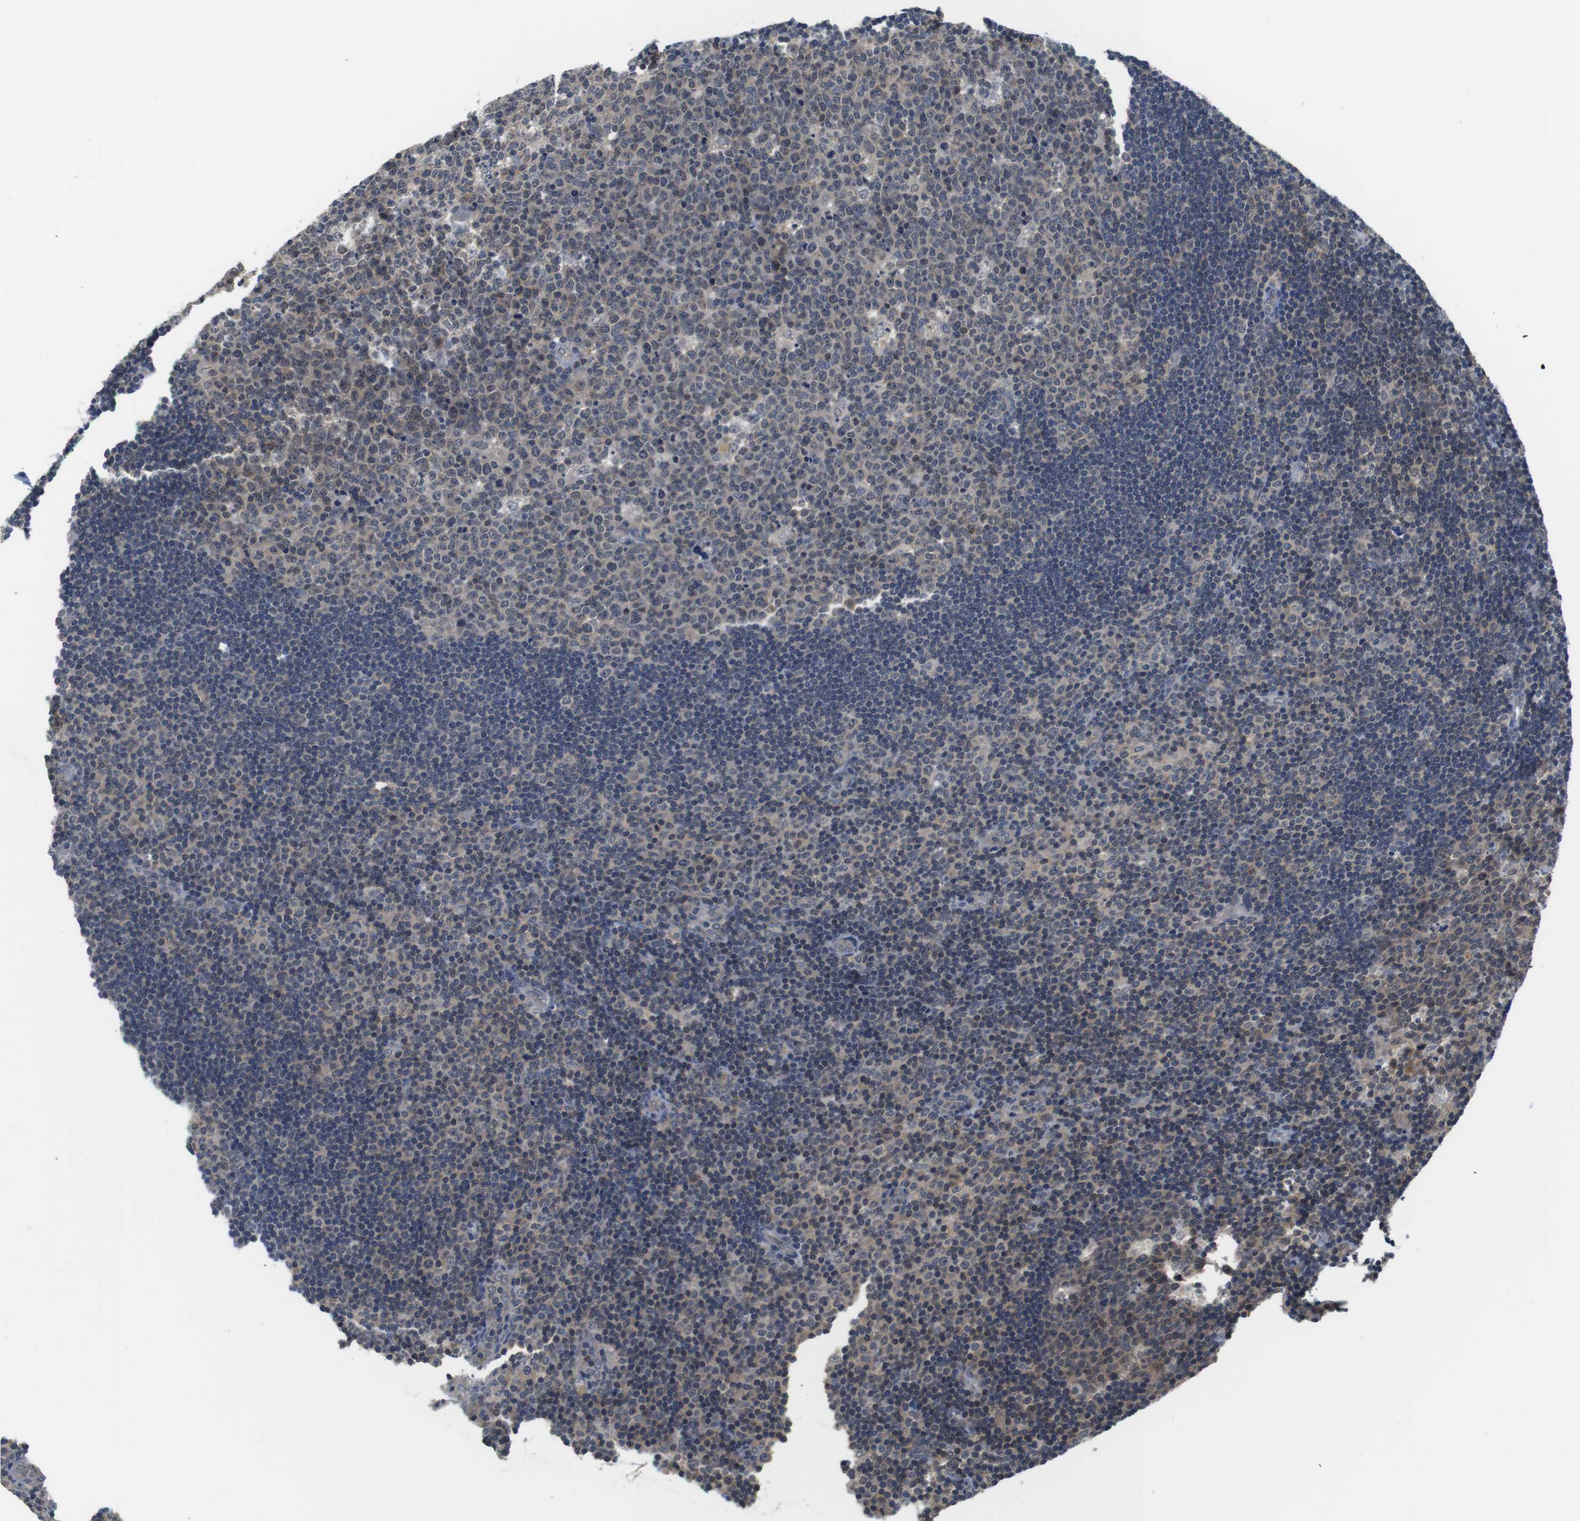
{"staining": {"intensity": "weak", "quantity": "25%-75%", "location": "cytoplasmic/membranous"}, "tissue": "lymph node", "cell_type": "Germinal center cells", "image_type": "normal", "snomed": [{"axis": "morphology", "description": "Normal tissue, NOS"}, {"axis": "topography", "description": "Lymph node"}, {"axis": "topography", "description": "Salivary gland"}], "caption": "An image of lymph node stained for a protein shows weak cytoplasmic/membranous brown staining in germinal center cells.", "gene": "FADD", "patient": {"sex": "male", "age": 8}}